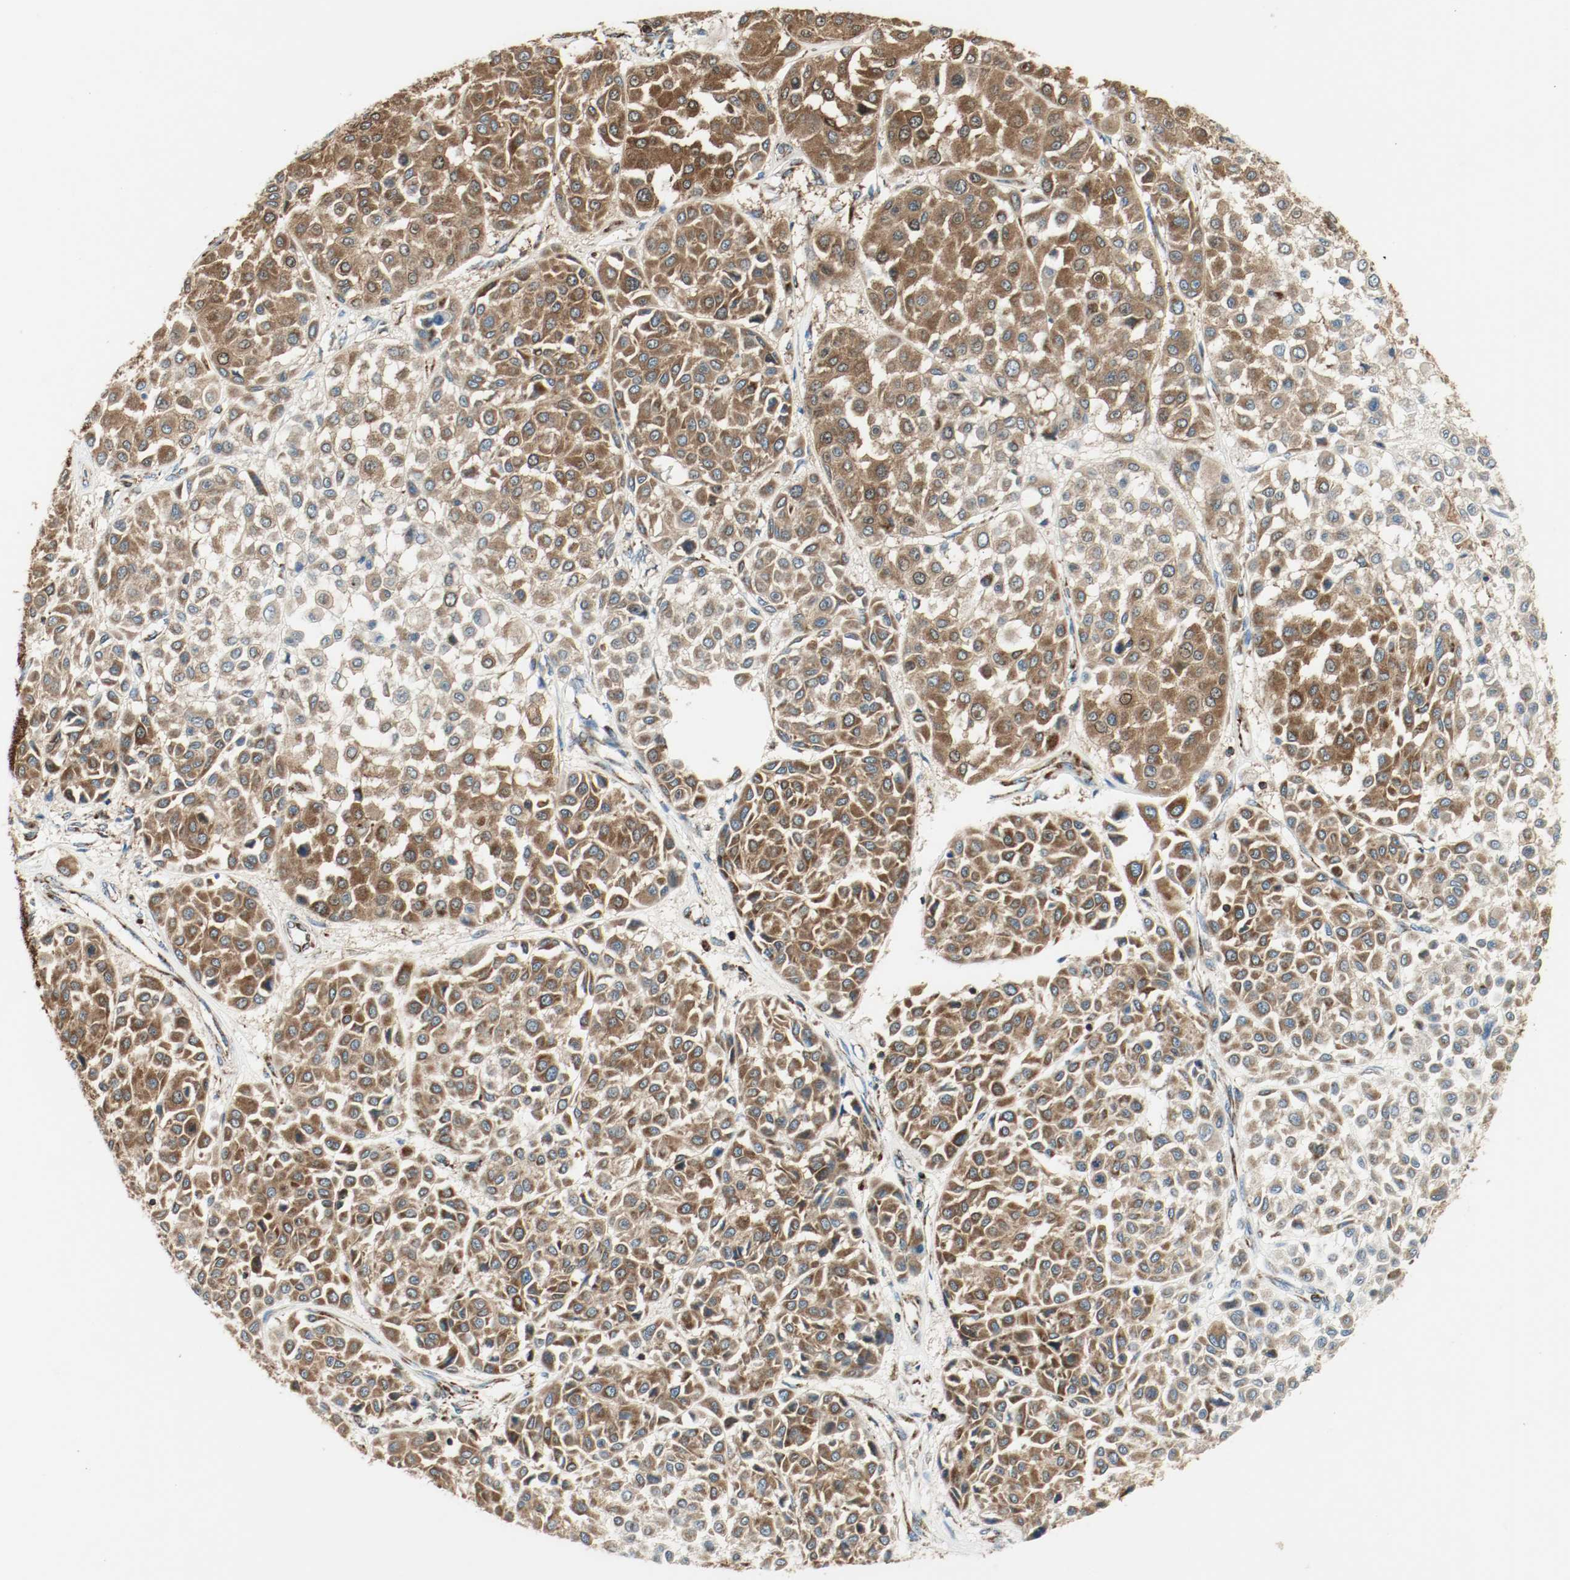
{"staining": {"intensity": "strong", "quantity": ">75%", "location": "cytoplasmic/membranous"}, "tissue": "melanoma", "cell_type": "Tumor cells", "image_type": "cancer", "snomed": [{"axis": "morphology", "description": "Malignant melanoma, Metastatic site"}, {"axis": "topography", "description": "Soft tissue"}], "caption": "Brown immunohistochemical staining in human melanoma demonstrates strong cytoplasmic/membranous positivity in approximately >75% of tumor cells.", "gene": "PLCG1", "patient": {"sex": "male", "age": 41}}